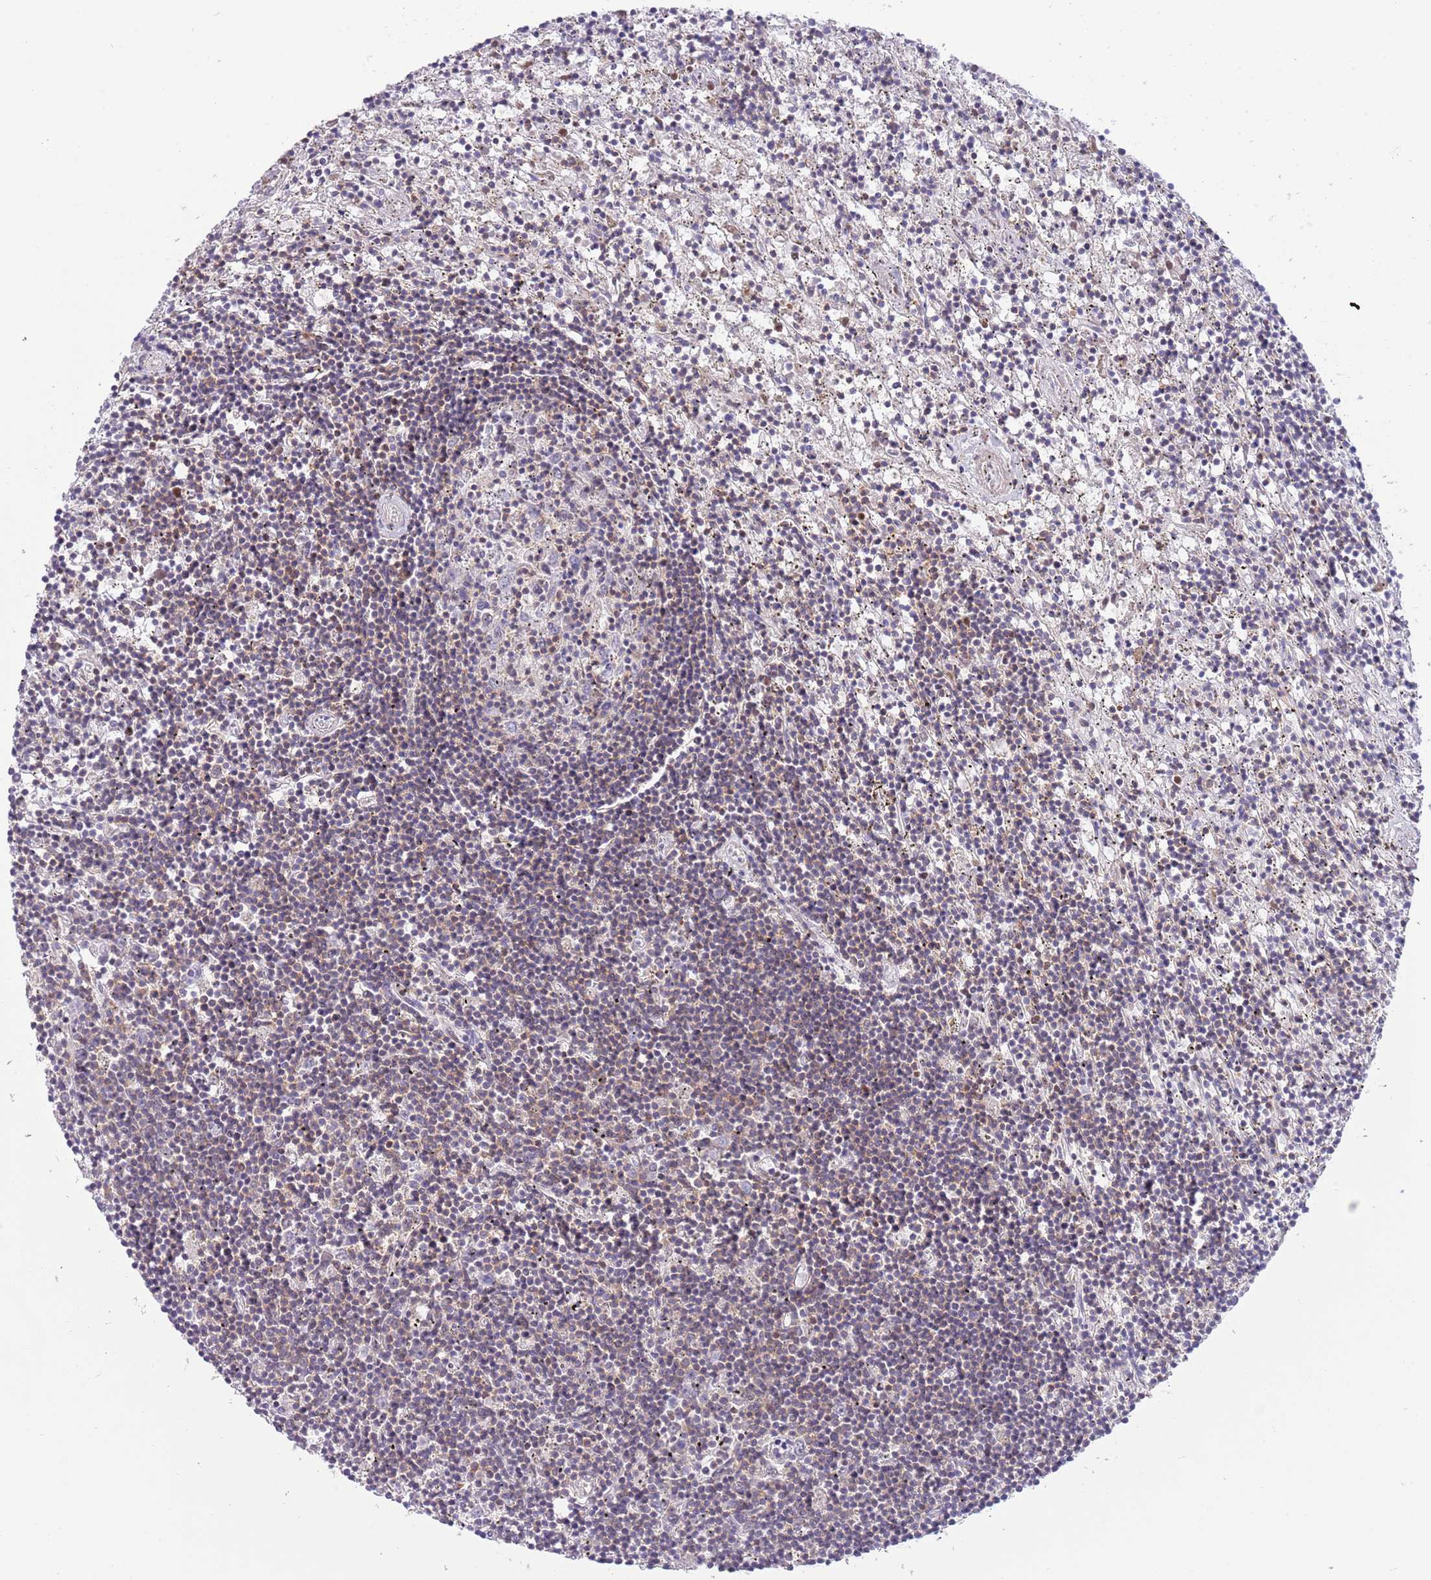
{"staining": {"intensity": "weak", "quantity": "25%-75%", "location": "cytoplasmic/membranous"}, "tissue": "lymphoma", "cell_type": "Tumor cells", "image_type": "cancer", "snomed": [{"axis": "morphology", "description": "Malignant lymphoma, non-Hodgkin's type, Low grade"}, {"axis": "topography", "description": "Spleen"}], "caption": "Weak cytoplasmic/membranous expression for a protein is identified in approximately 25%-75% of tumor cells of lymphoma using immunohistochemistry (IHC).", "gene": "OR4Q3", "patient": {"sex": "male", "age": 76}}